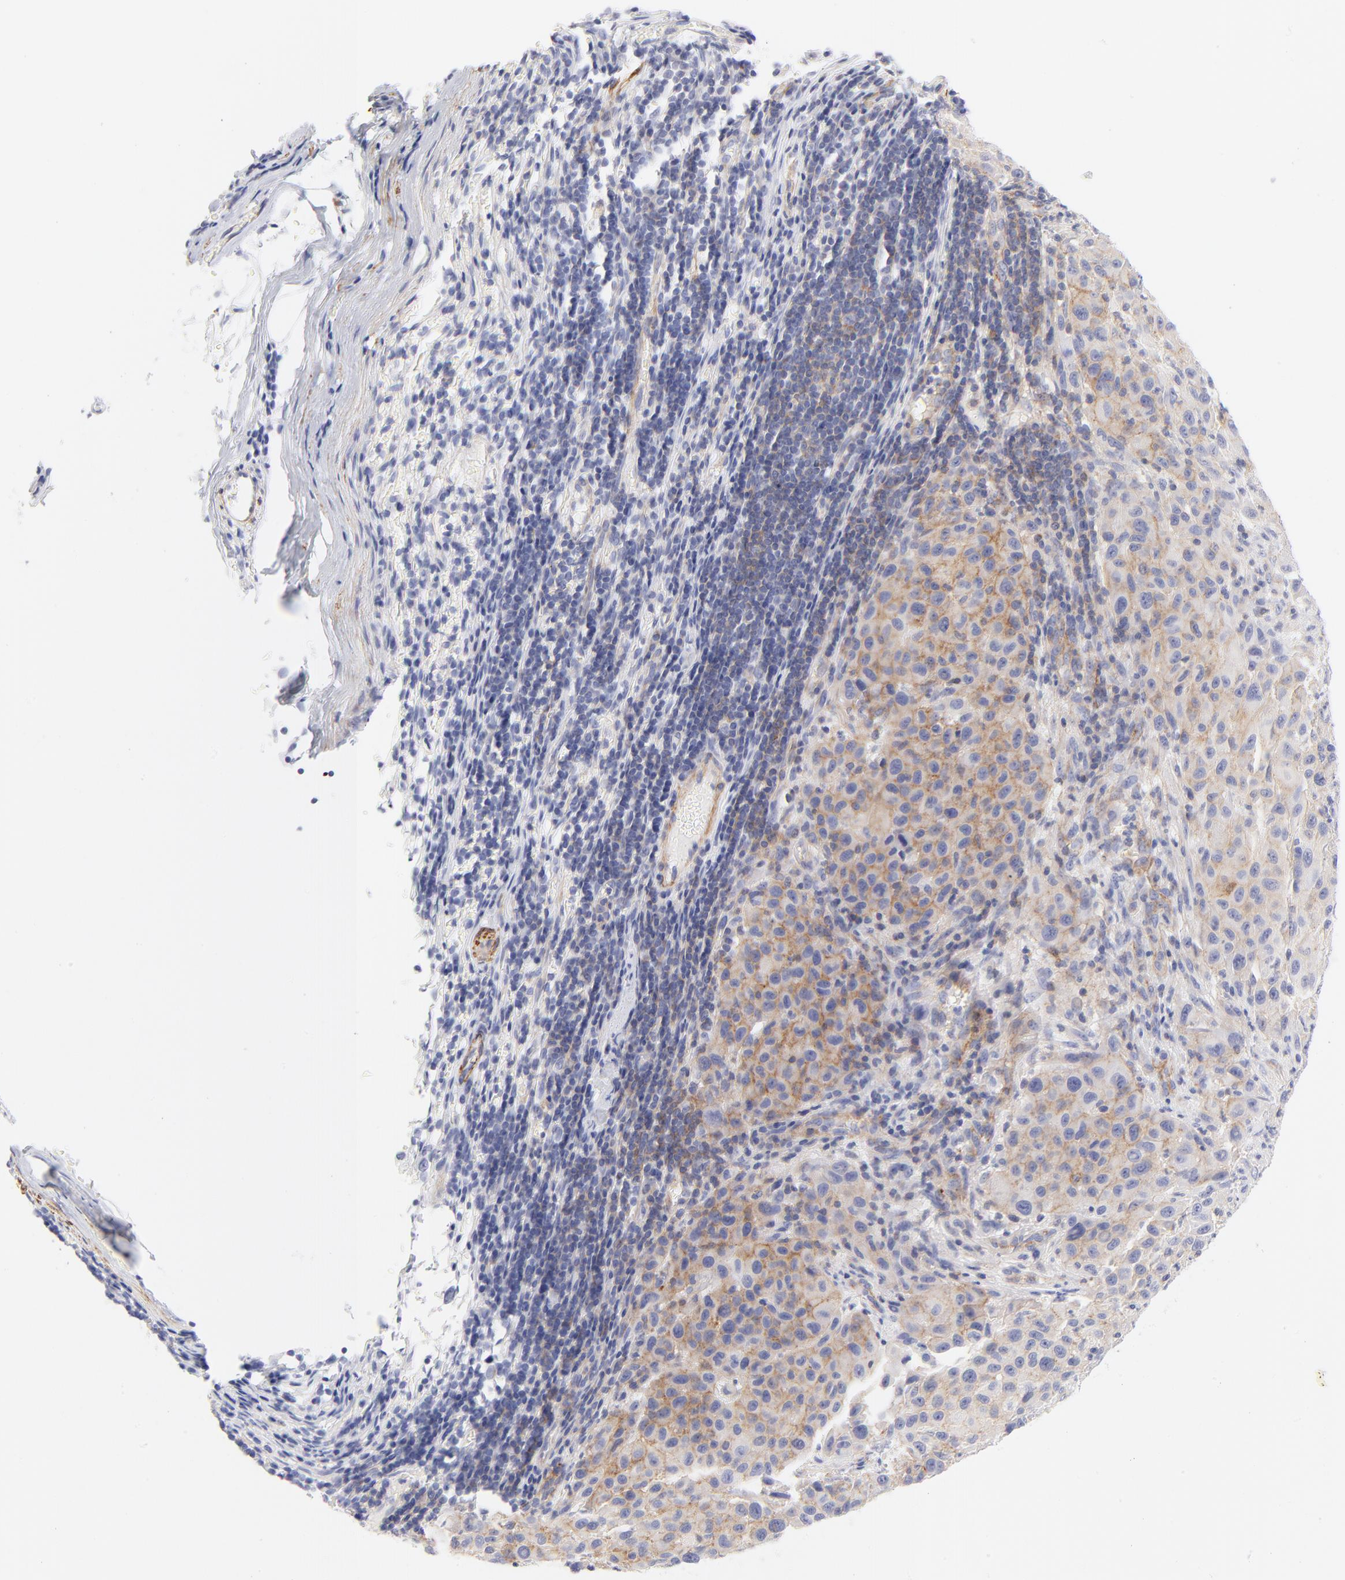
{"staining": {"intensity": "weak", "quantity": "25%-75%", "location": "cytoplasmic/membranous"}, "tissue": "melanoma", "cell_type": "Tumor cells", "image_type": "cancer", "snomed": [{"axis": "morphology", "description": "Malignant melanoma, Metastatic site"}, {"axis": "topography", "description": "Lymph node"}], "caption": "This micrograph exhibits IHC staining of melanoma, with low weak cytoplasmic/membranous staining in approximately 25%-75% of tumor cells.", "gene": "ACTA2", "patient": {"sex": "male", "age": 61}}